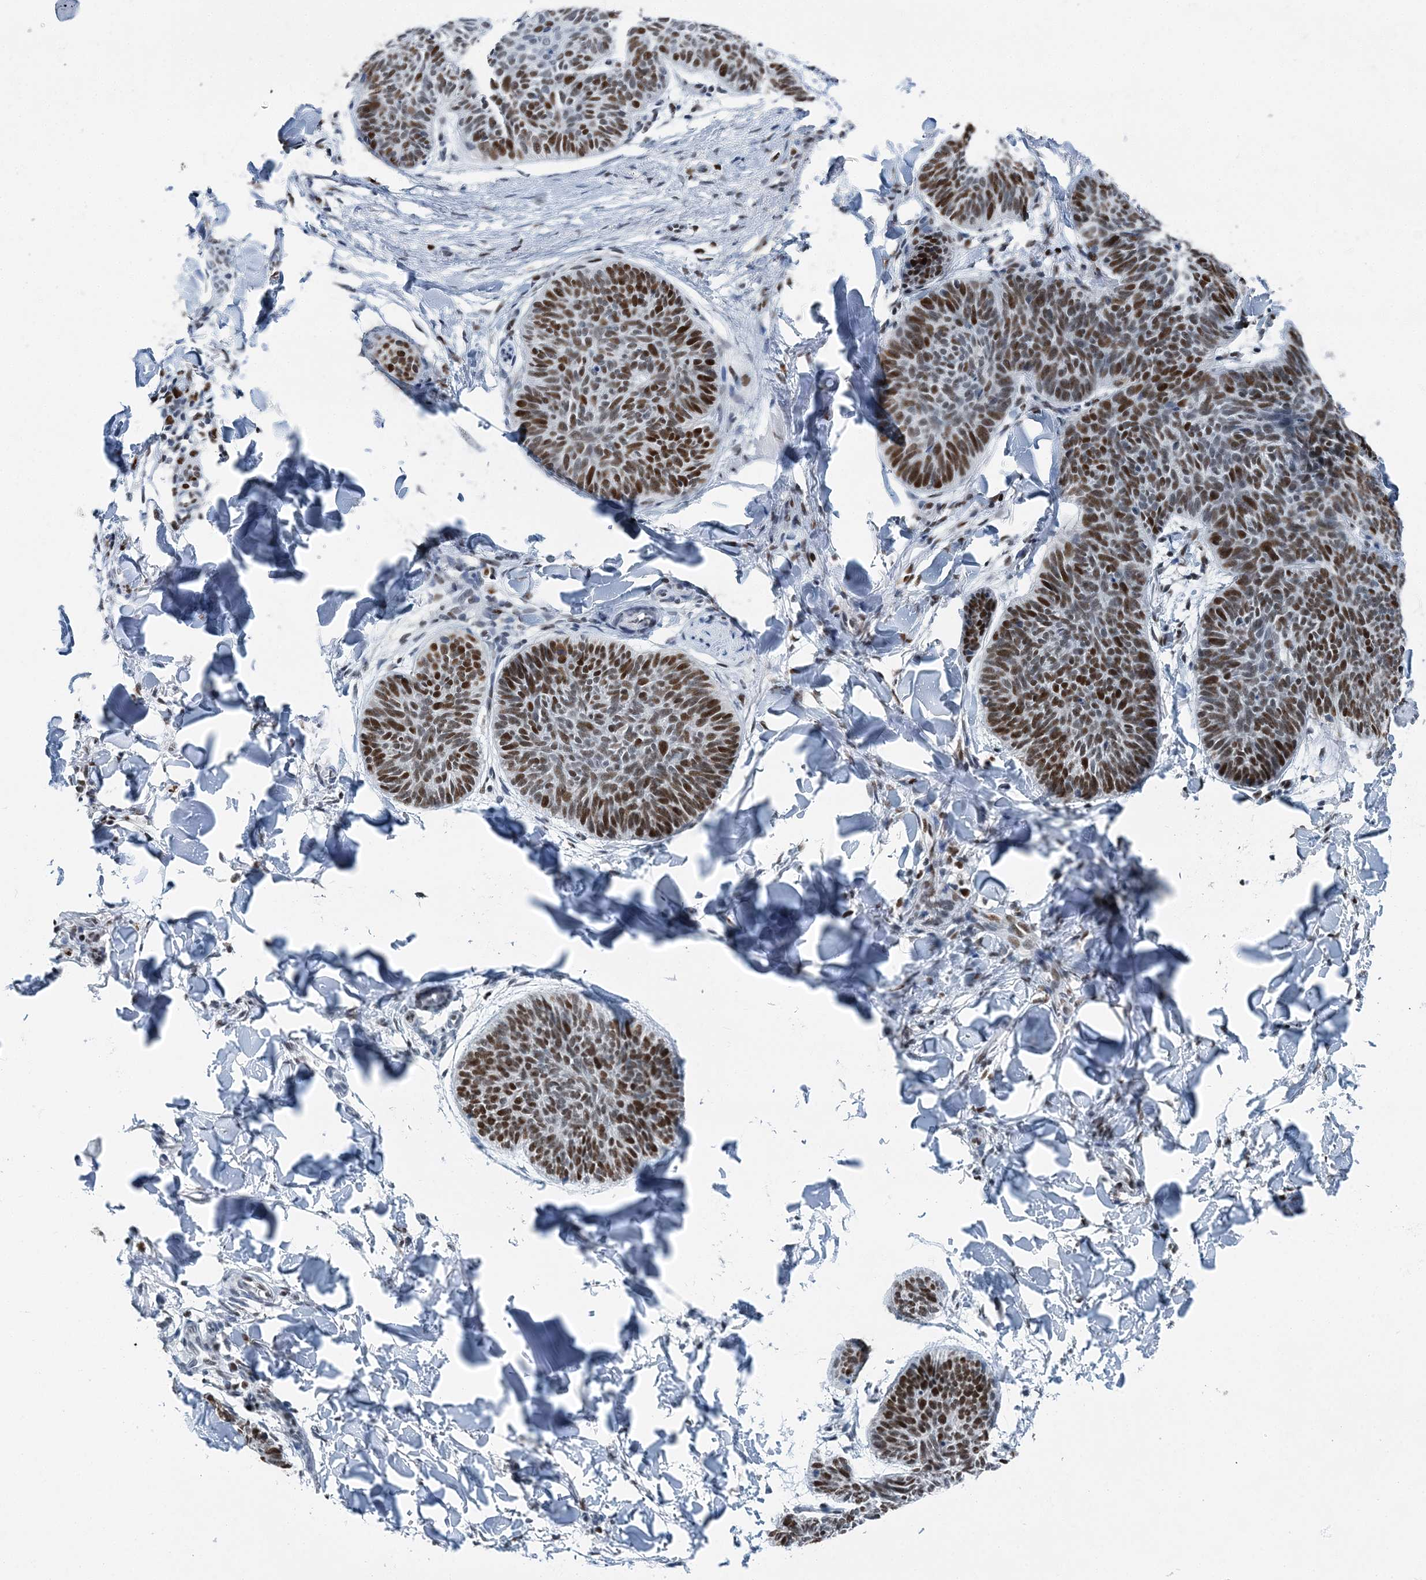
{"staining": {"intensity": "strong", "quantity": "25%-75%", "location": "nuclear"}, "tissue": "skin cancer", "cell_type": "Tumor cells", "image_type": "cancer", "snomed": [{"axis": "morphology", "description": "Normal tissue, NOS"}, {"axis": "morphology", "description": "Basal cell carcinoma"}, {"axis": "topography", "description": "Skin"}], "caption": "A brown stain highlights strong nuclear staining of a protein in skin basal cell carcinoma tumor cells. Using DAB (3,3'-diaminobenzidine) (brown) and hematoxylin (blue) stains, captured at high magnification using brightfield microscopy.", "gene": "HAT1", "patient": {"sex": "male", "age": 50}}